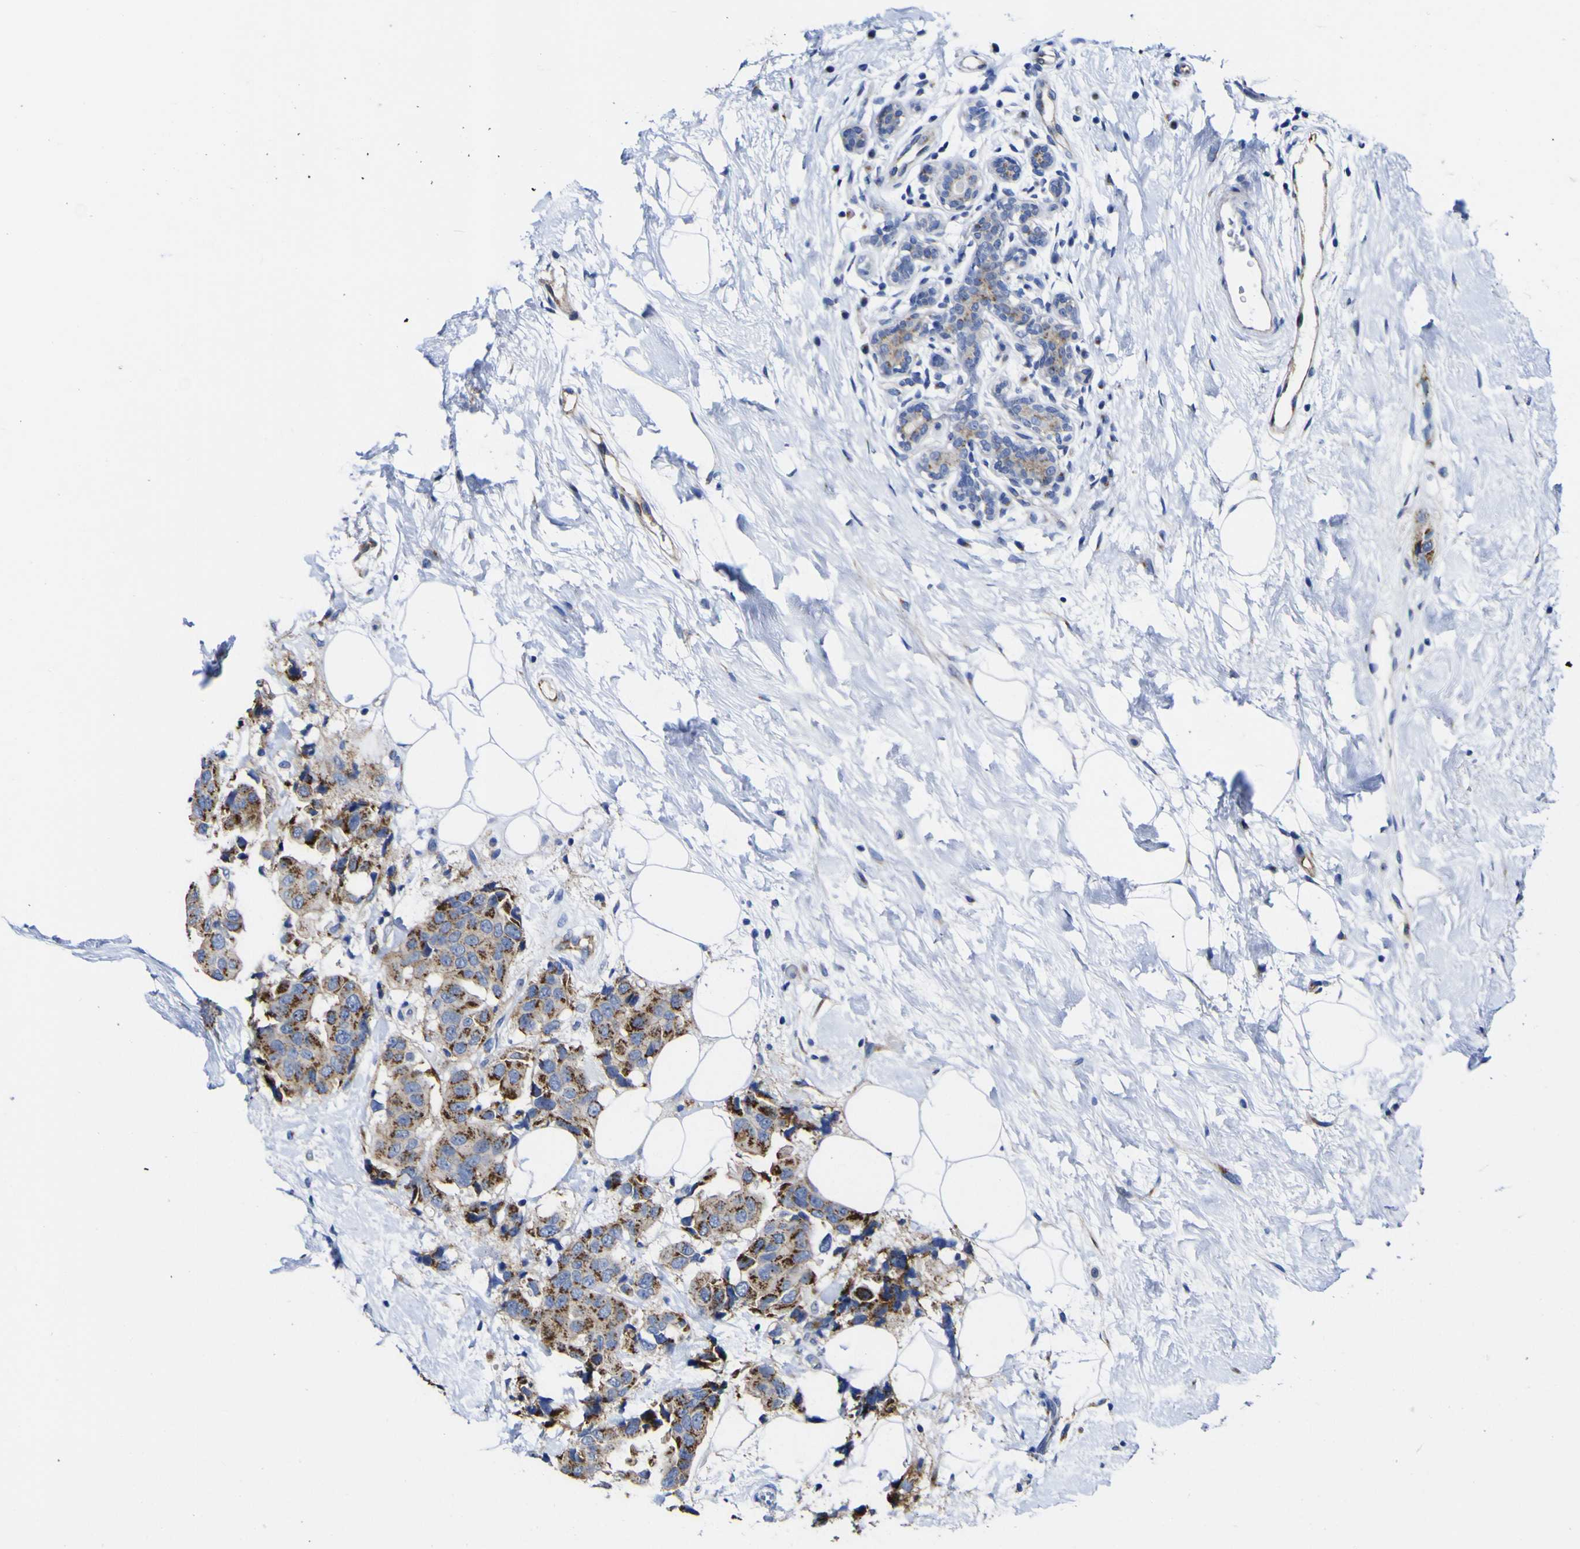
{"staining": {"intensity": "moderate", "quantity": "25%-75%", "location": "cytoplasmic/membranous"}, "tissue": "breast cancer", "cell_type": "Tumor cells", "image_type": "cancer", "snomed": [{"axis": "morphology", "description": "Normal tissue, NOS"}, {"axis": "morphology", "description": "Duct carcinoma"}, {"axis": "topography", "description": "Breast"}], "caption": "Protein analysis of breast infiltrating ductal carcinoma tissue reveals moderate cytoplasmic/membranous staining in approximately 25%-75% of tumor cells.", "gene": "GOLM1", "patient": {"sex": "female", "age": 39}}